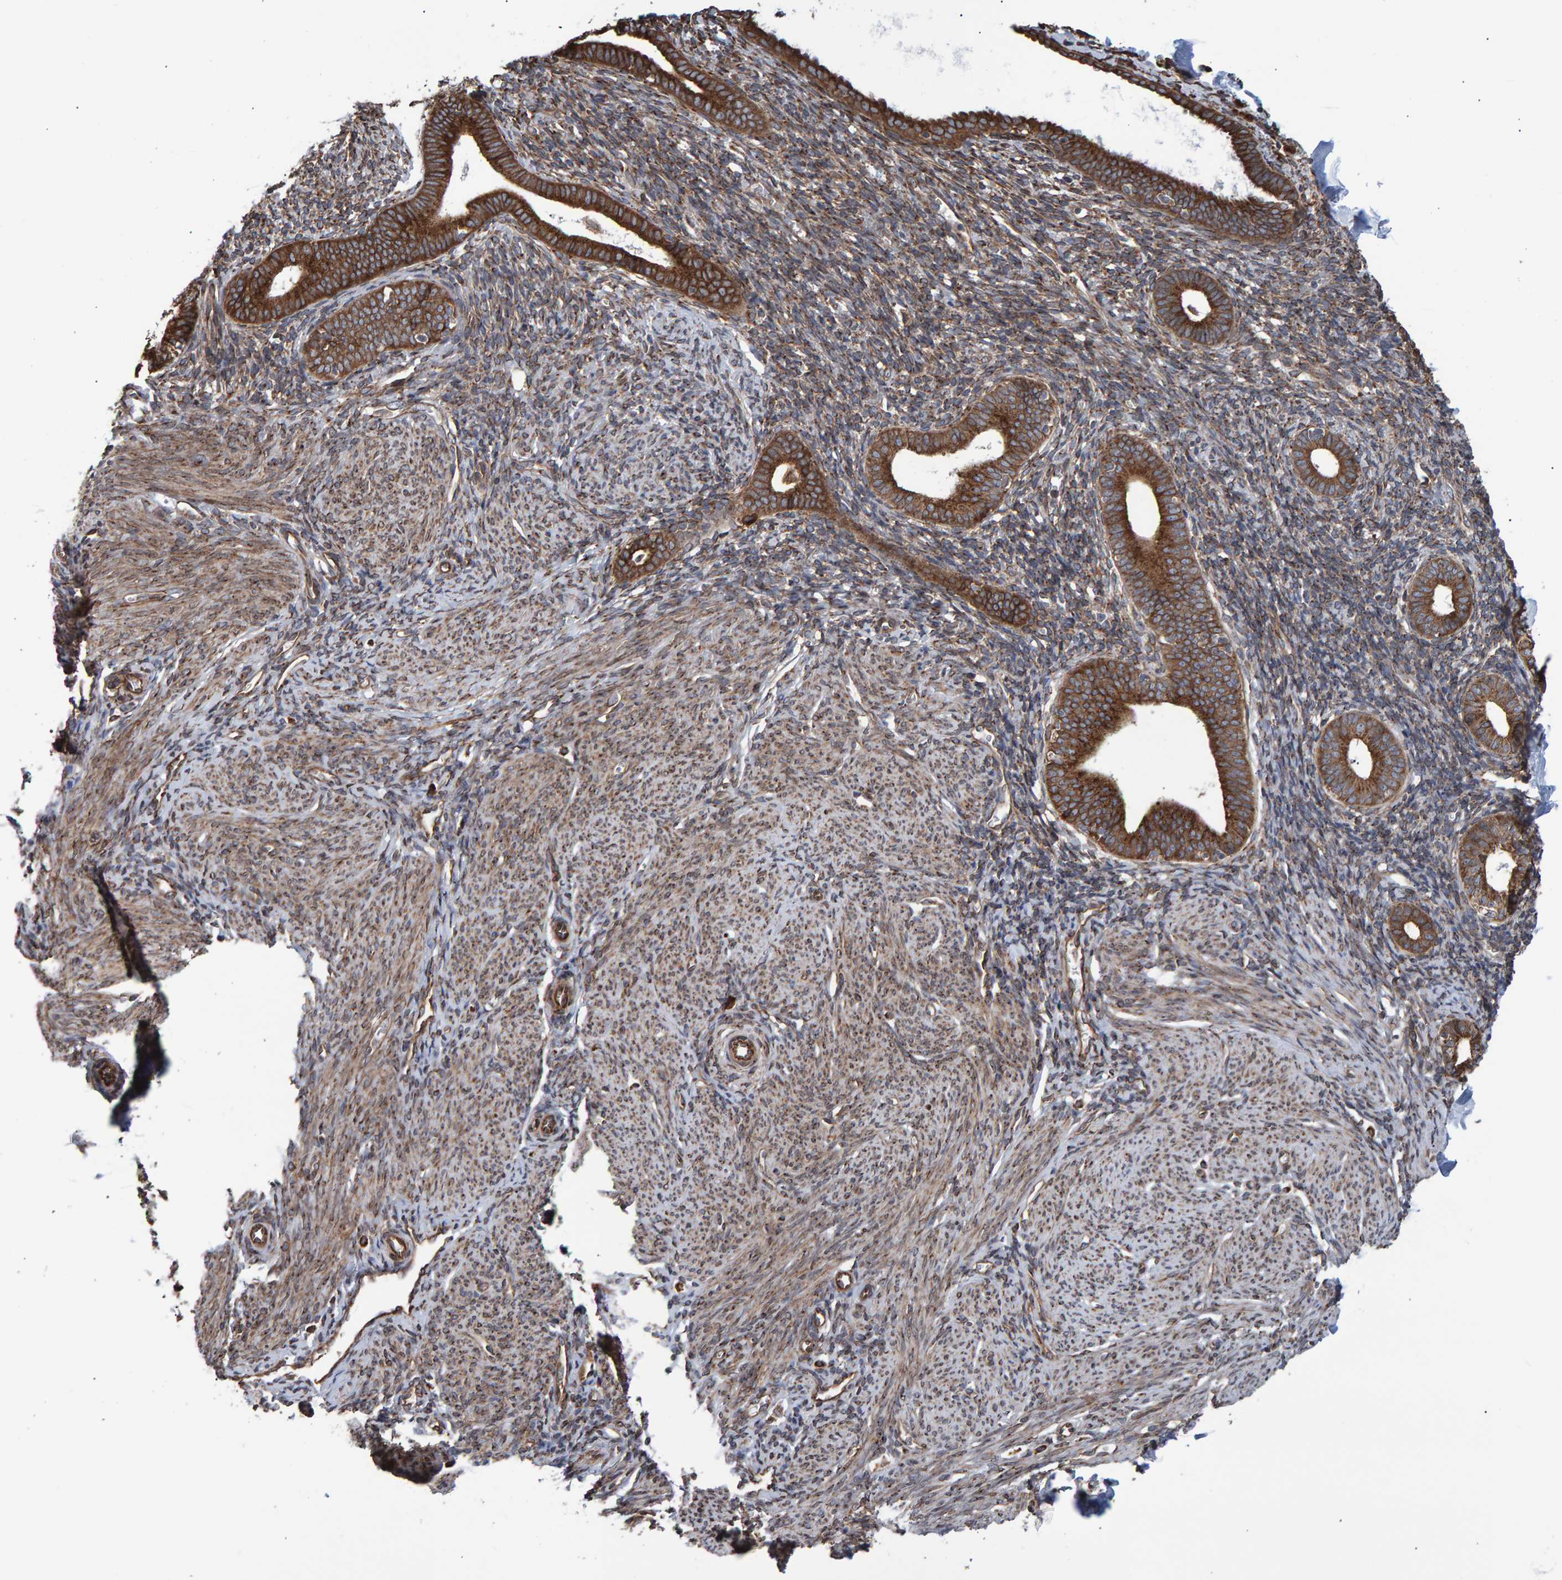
{"staining": {"intensity": "moderate", "quantity": ">75%", "location": "cytoplasmic/membranous"}, "tissue": "endometrium", "cell_type": "Cells in endometrial stroma", "image_type": "normal", "snomed": [{"axis": "morphology", "description": "Normal tissue, NOS"}, {"axis": "morphology", "description": "Adenocarcinoma, NOS"}, {"axis": "topography", "description": "Endometrium"}], "caption": "Protein expression by immunohistochemistry (IHC) exhibits moderate cytoplasmic/membranous staining in about >75% of cells in endometrial stroma in unremarkable endometrium.", "gene": "FAM117A", "patient": {"sex": "female", "age": 57}}